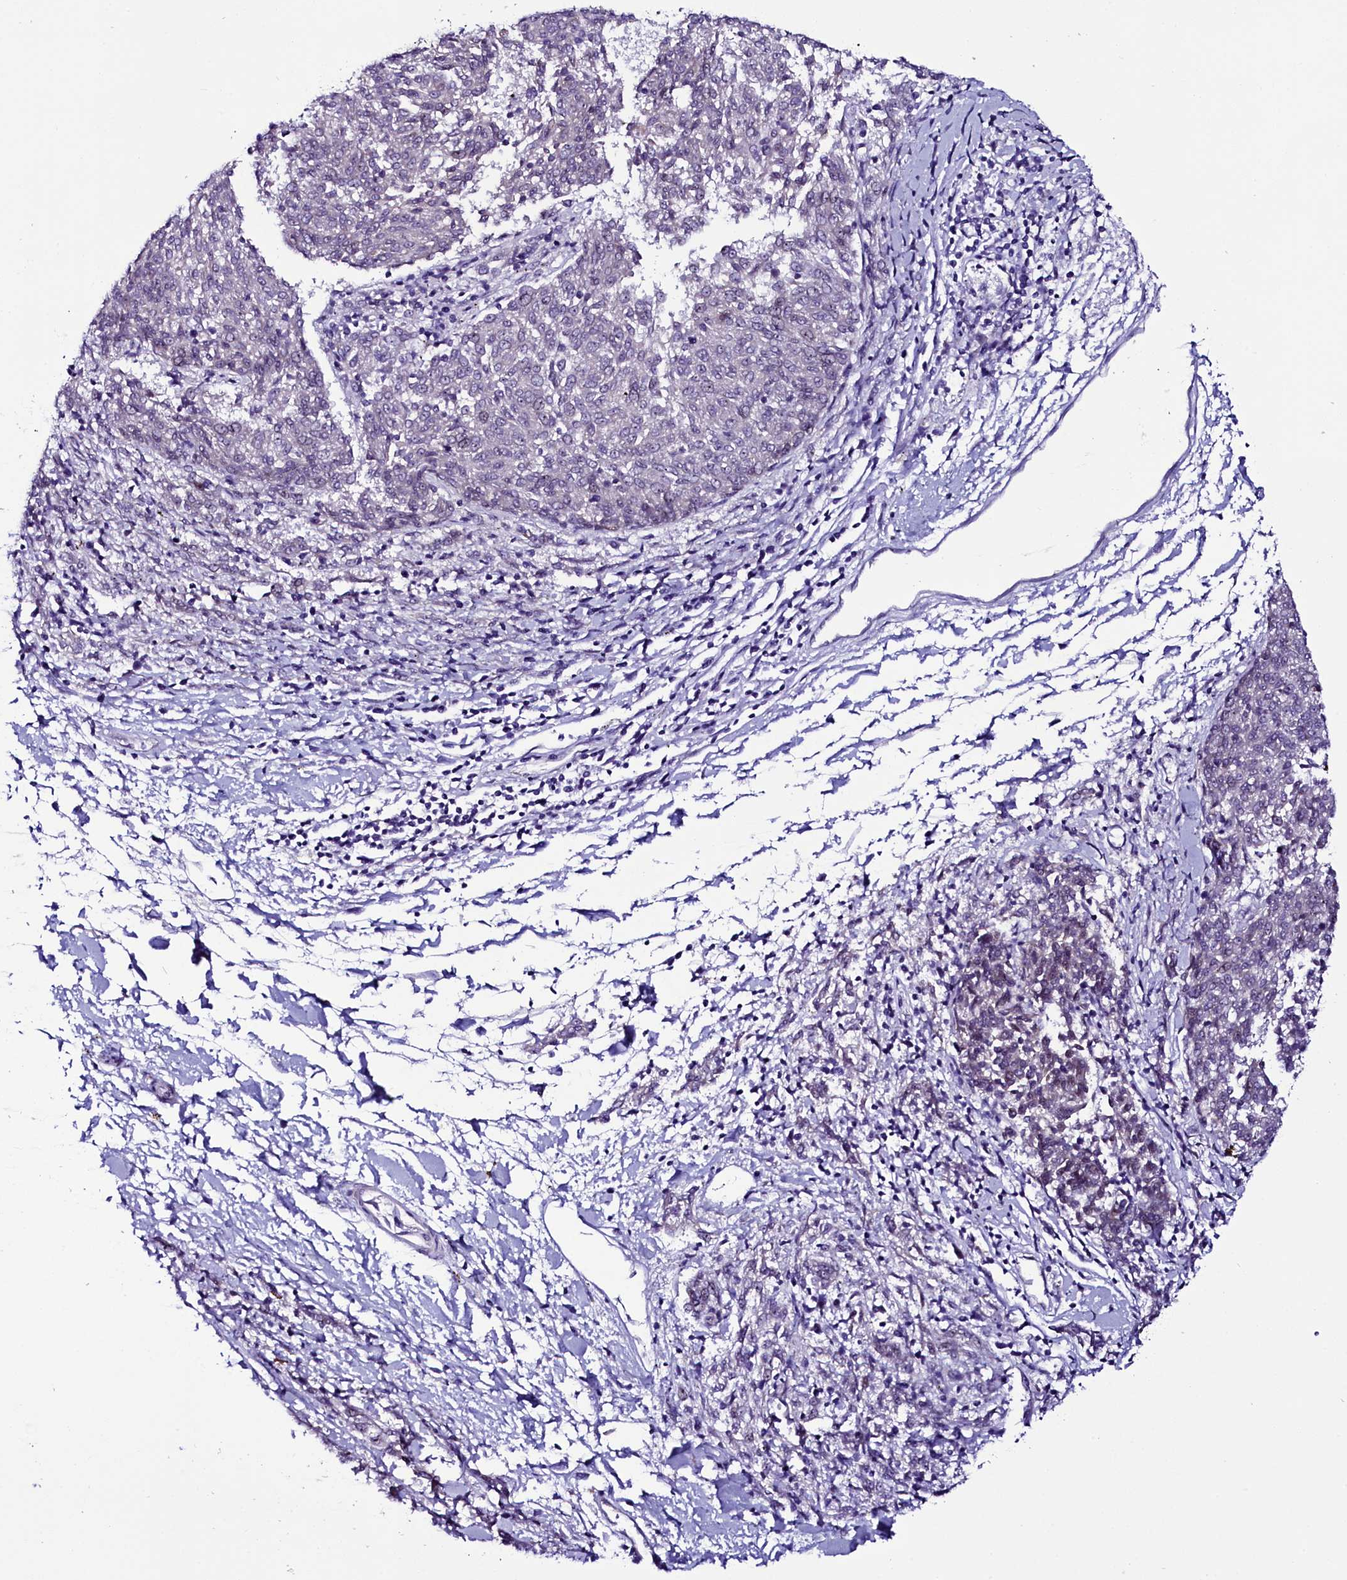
{"staining": {"intensity": "negative", "quantity": "none", "location": "none"}, "tissue": "melanoma", "cell_type": "Tumor cells", "image_type": "cancer", "snomed": [{"axis": "morphology", "description": "Malignant melanoma, NOS"}, {"axis": "topography", "description": "Skin"}], "caption": "Melanoma was stained to show a protein in brown. There is no significant staining in tumor cells.", "gene": "CCDC106", "patient": {"sex": "female", "age": 72}}